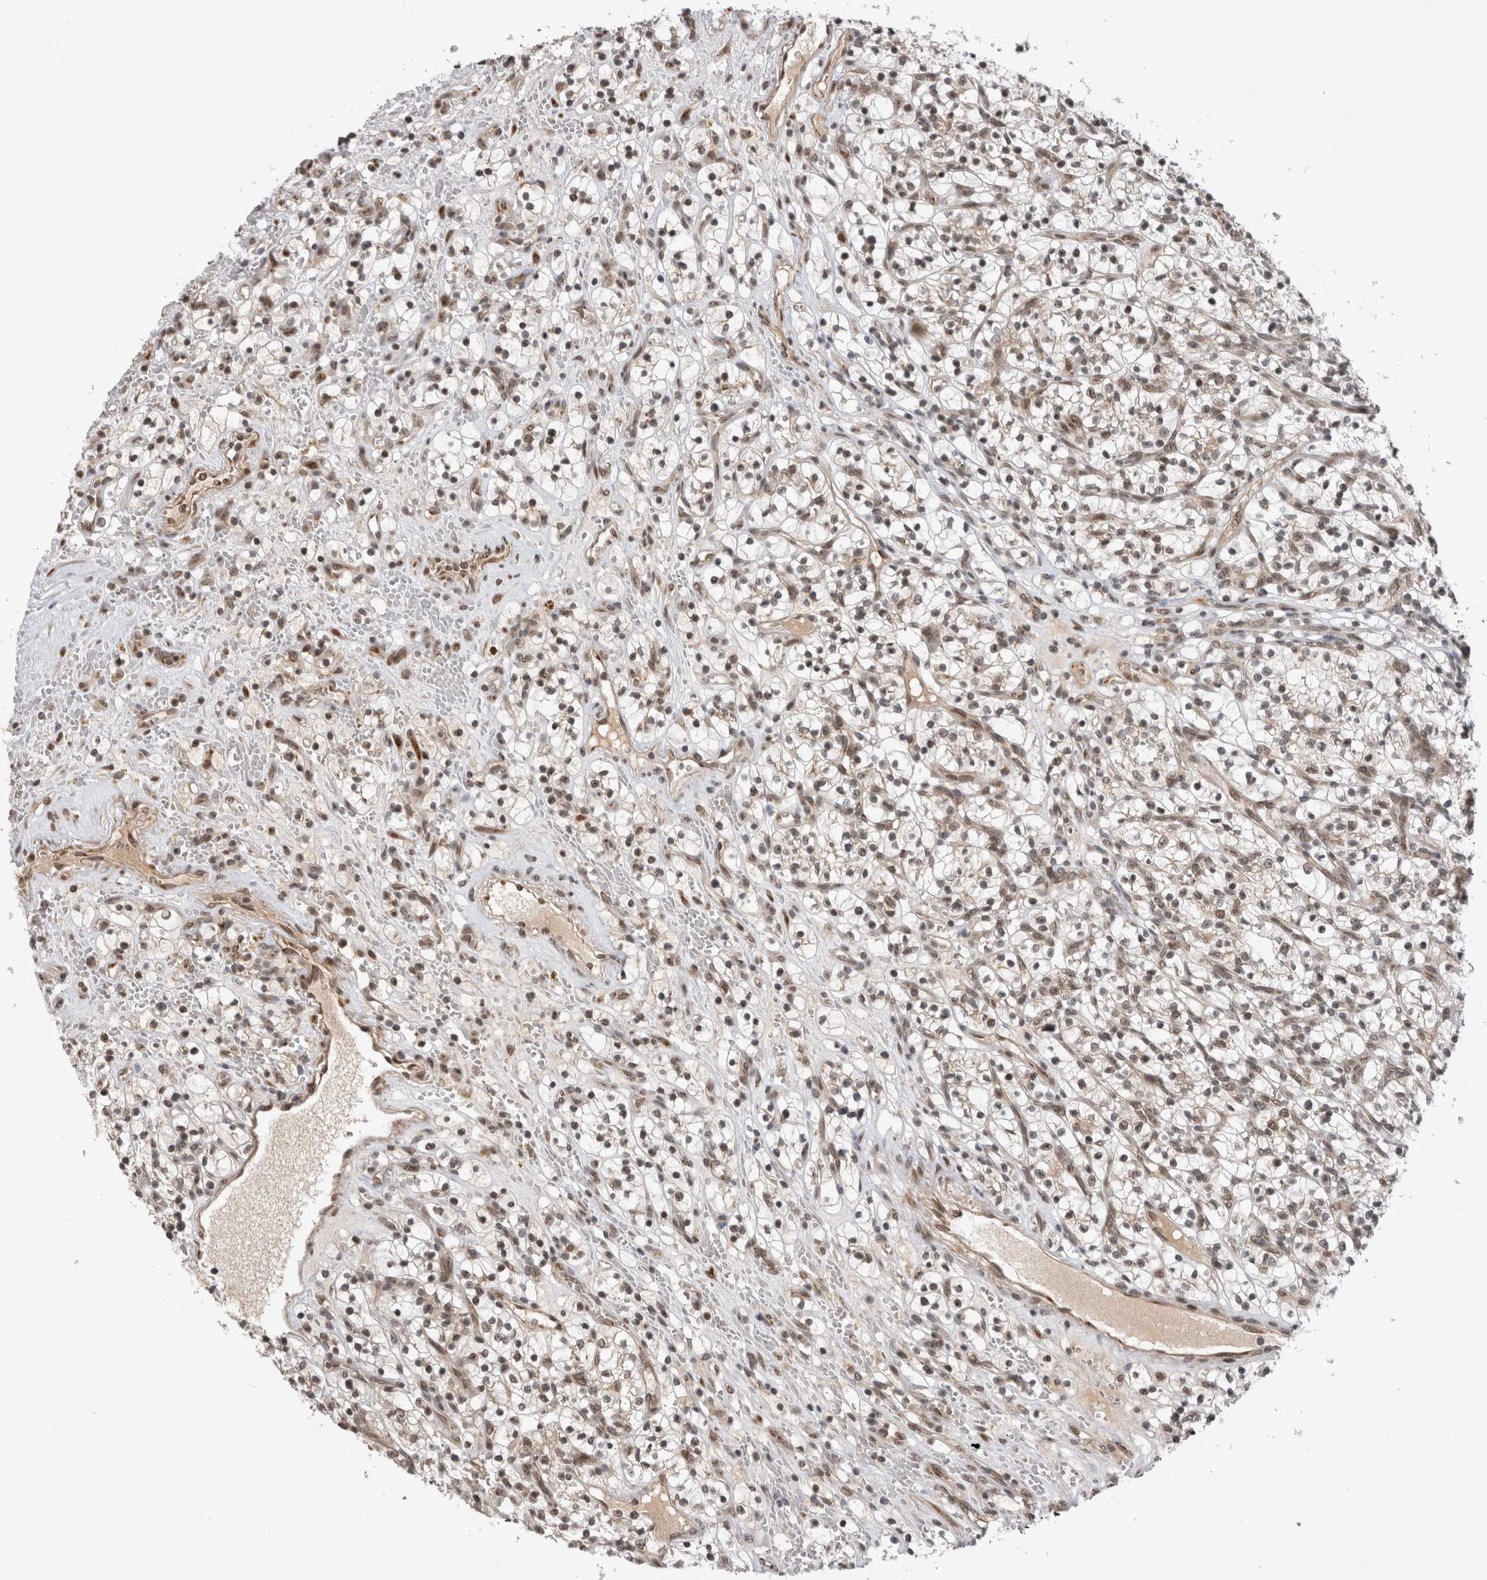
{"staining": {"intensity": "weak", "quantity": ">75%", "location": "nuclear"}, "tissue": "renal cancer", "cell_type": "Tumor cells", "image_type": "cancer", "snomed": [{"axis": "morphology", "description": "Adenocarcinoma, NOS"}, {"axis": "topography", "description": "Kidney"}], "caption": "Renal cancer (adenocarcinoma) stained with DAB IHC shows low levels of weak nuclear positivity in approximately >75% of tumor cells. (DAB IHC with brightfield microscopy, high magnification).", "gene": "TMEM65", "patient": {"sex": "female", "age": 57}}